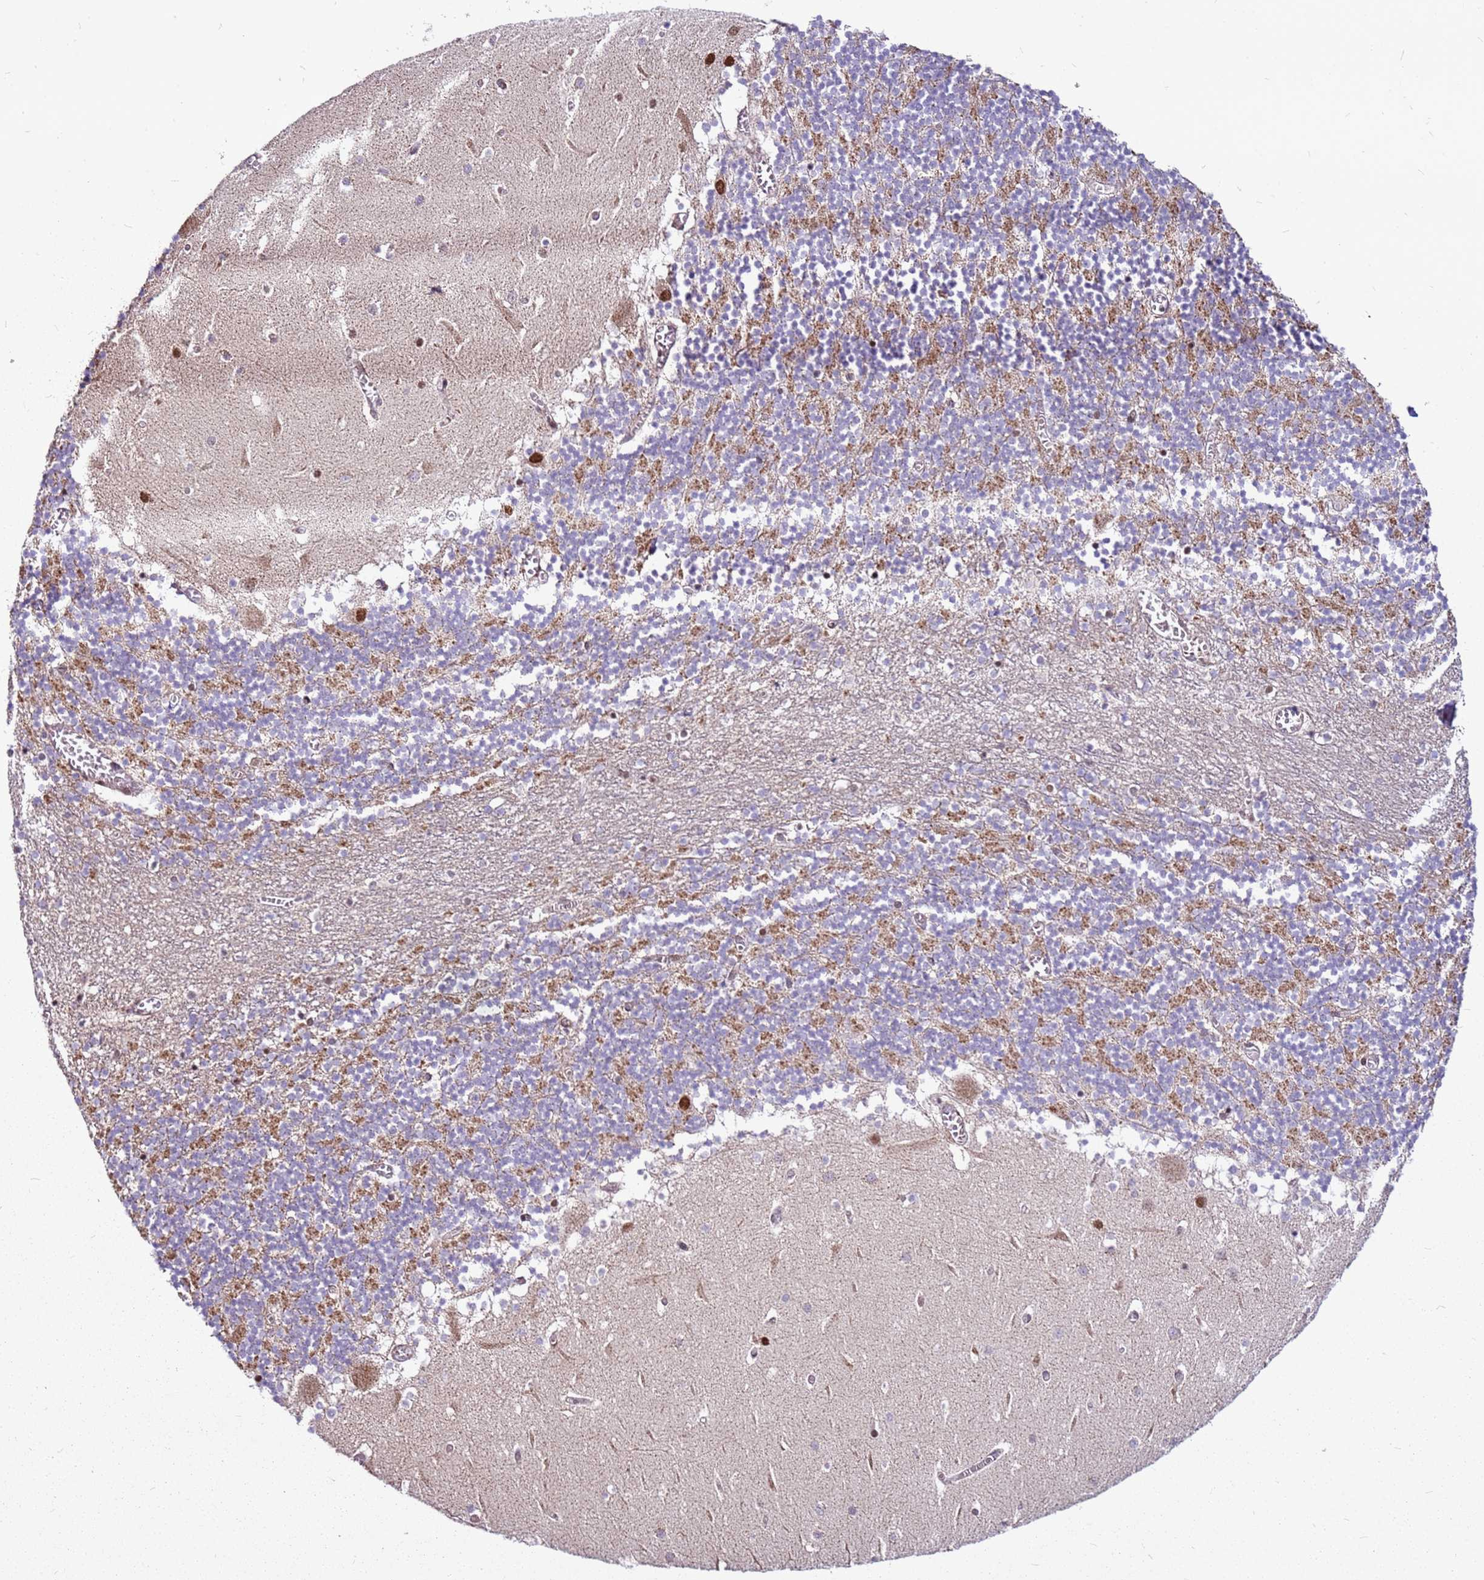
{"staining": {"intensity": "moderate", "quantity": "25%-75%", "location": "cytoplasmic/membranous,nuclear"}, "tissue": "cerebellum", "cell_type": "Cells in granular layer", "image_type": "normal", "snomed": [{"axis": "morphology", "description": "Normal tissue, NOS"}, {"axis": "topography", "description": "Cerebellum"}], "caption": "This histopathology image displays immunohistochemistry staining of normal cerebellum, with medium moderate cytoplasmic/membranous,nuclear staining in about 25%-75% of cells in granular layer.", "gene": "PCTP", "patient": {"sex": "female", "age": 28}}